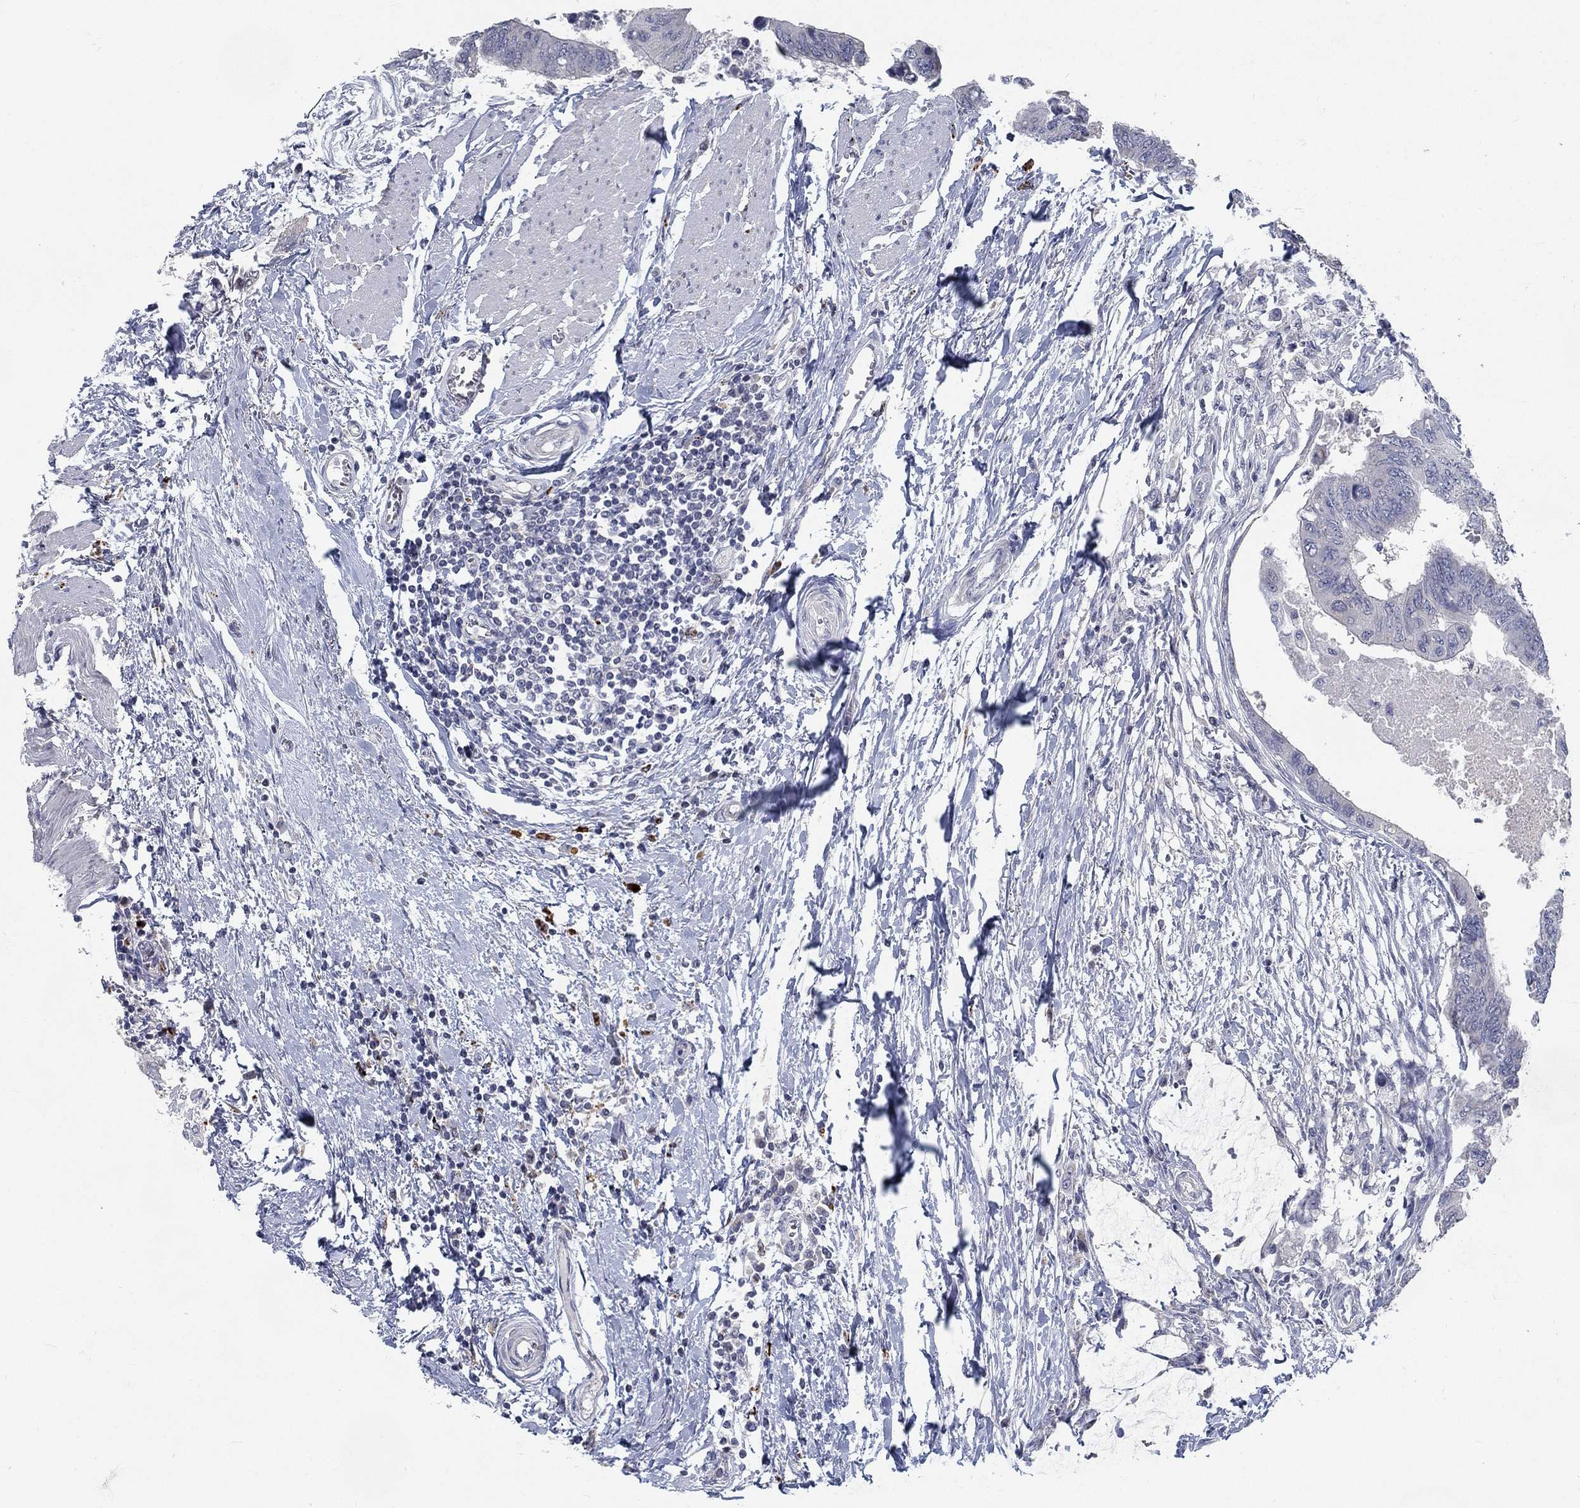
{"staining": {"intensity": "negative", "quantity": "none", "location": "none"}, "tissue": "colorectal cancer", "cell_type": "Tumor cells", "image_type": "cancer", "snomed": [{"axis": "morphology", "description": "Normal tissue, NOS"}, {"axis": "morphology", "description": "Adenocarcinoma, NOS"}, {"axis": "topography", "description": "Rectum"}, {"axis": "topography", "description": "Peripheral nerve tissue"}], "caption": "Immunohistochemistry image of neoplastic tissue: colorectal cancer (adenocarcinoma) stained with DAB exhibits no significant protein positivity in tumor cells. (DAB (3,3'-diaminobenzidine) immunohistochemistry (IHC) visualized using brightfield microscopy, high magnification).", "gene": "MTSS2", "patient": {"sex": "male", "age": 92}}